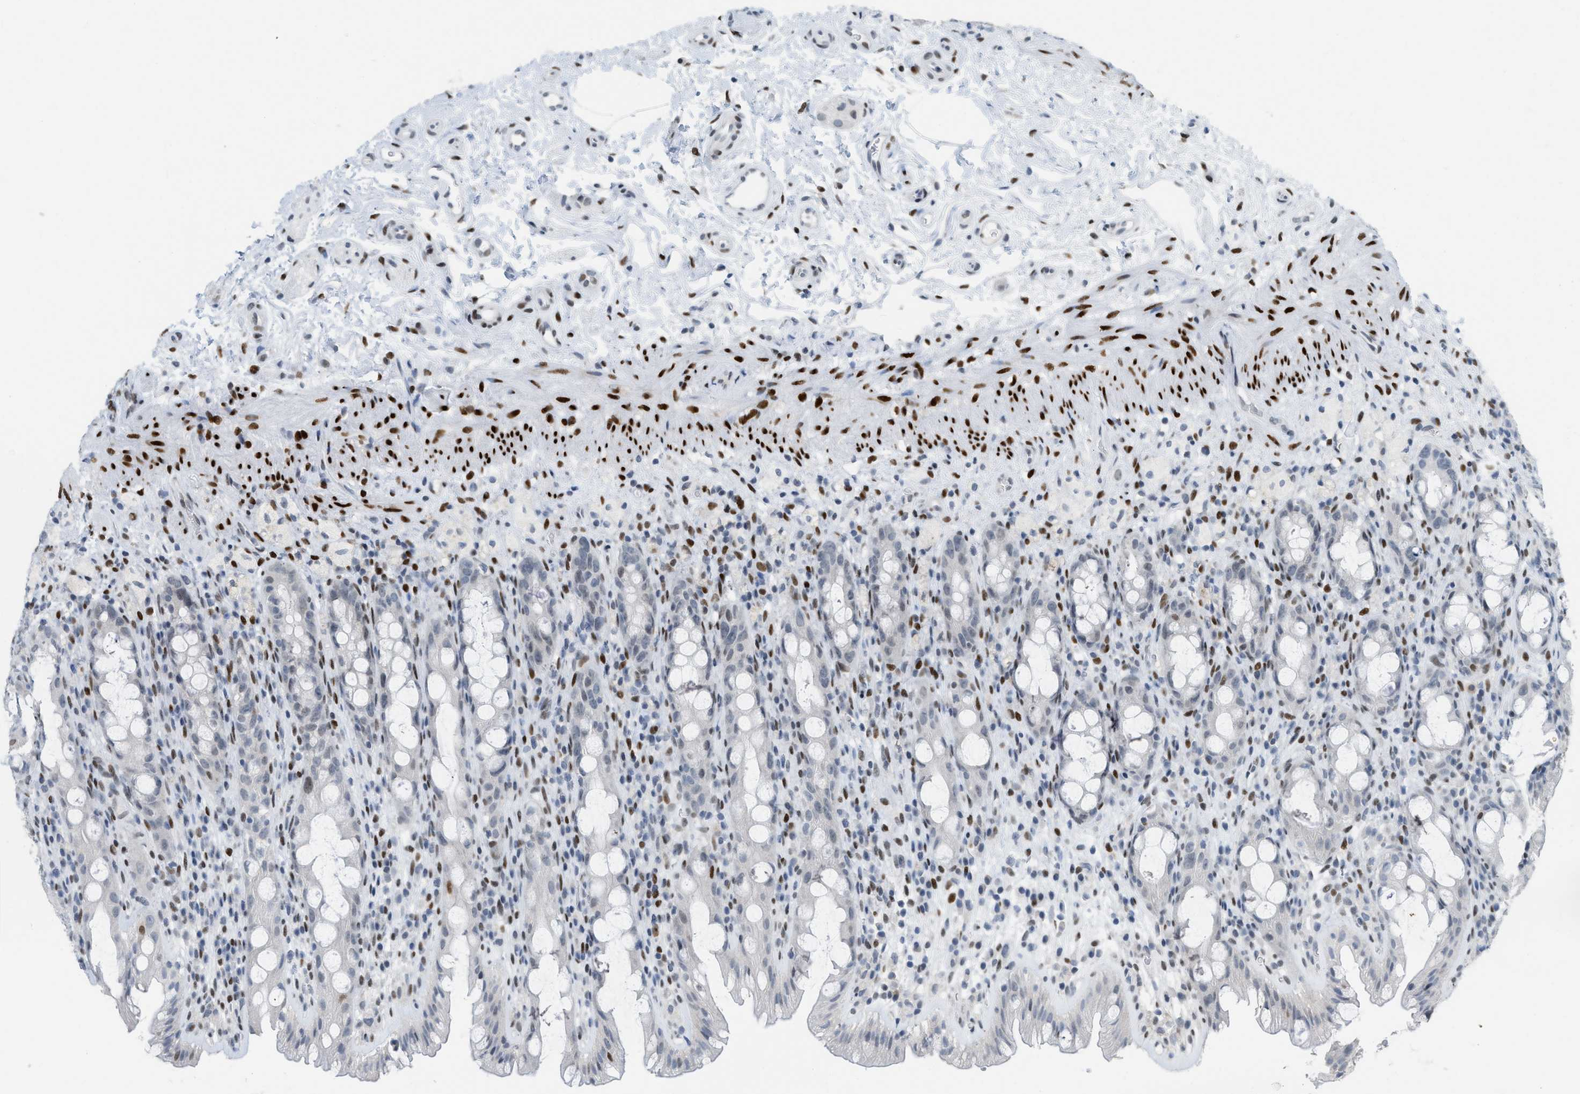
{"staining": {"intensity": "moderate", "quantity": "<25%", "location": "nuclear"}, "tissue": "rectum", "cell_type": "Glandular cells", "image_type": "normal", "snomed": [{"axis": "morphology", "description": "Normal tissue, NOS"}, {"axis": "topography", "description": "Rectum"}], "caption": "Normal rectum demonstrates moderate nuclear staining in approximately <25% of glandular cells, visualized by immunohistochemistry. Nuclei are stained in blue.", "gene": "PBX1", "patient": {"sex": "male", "age": 44}}